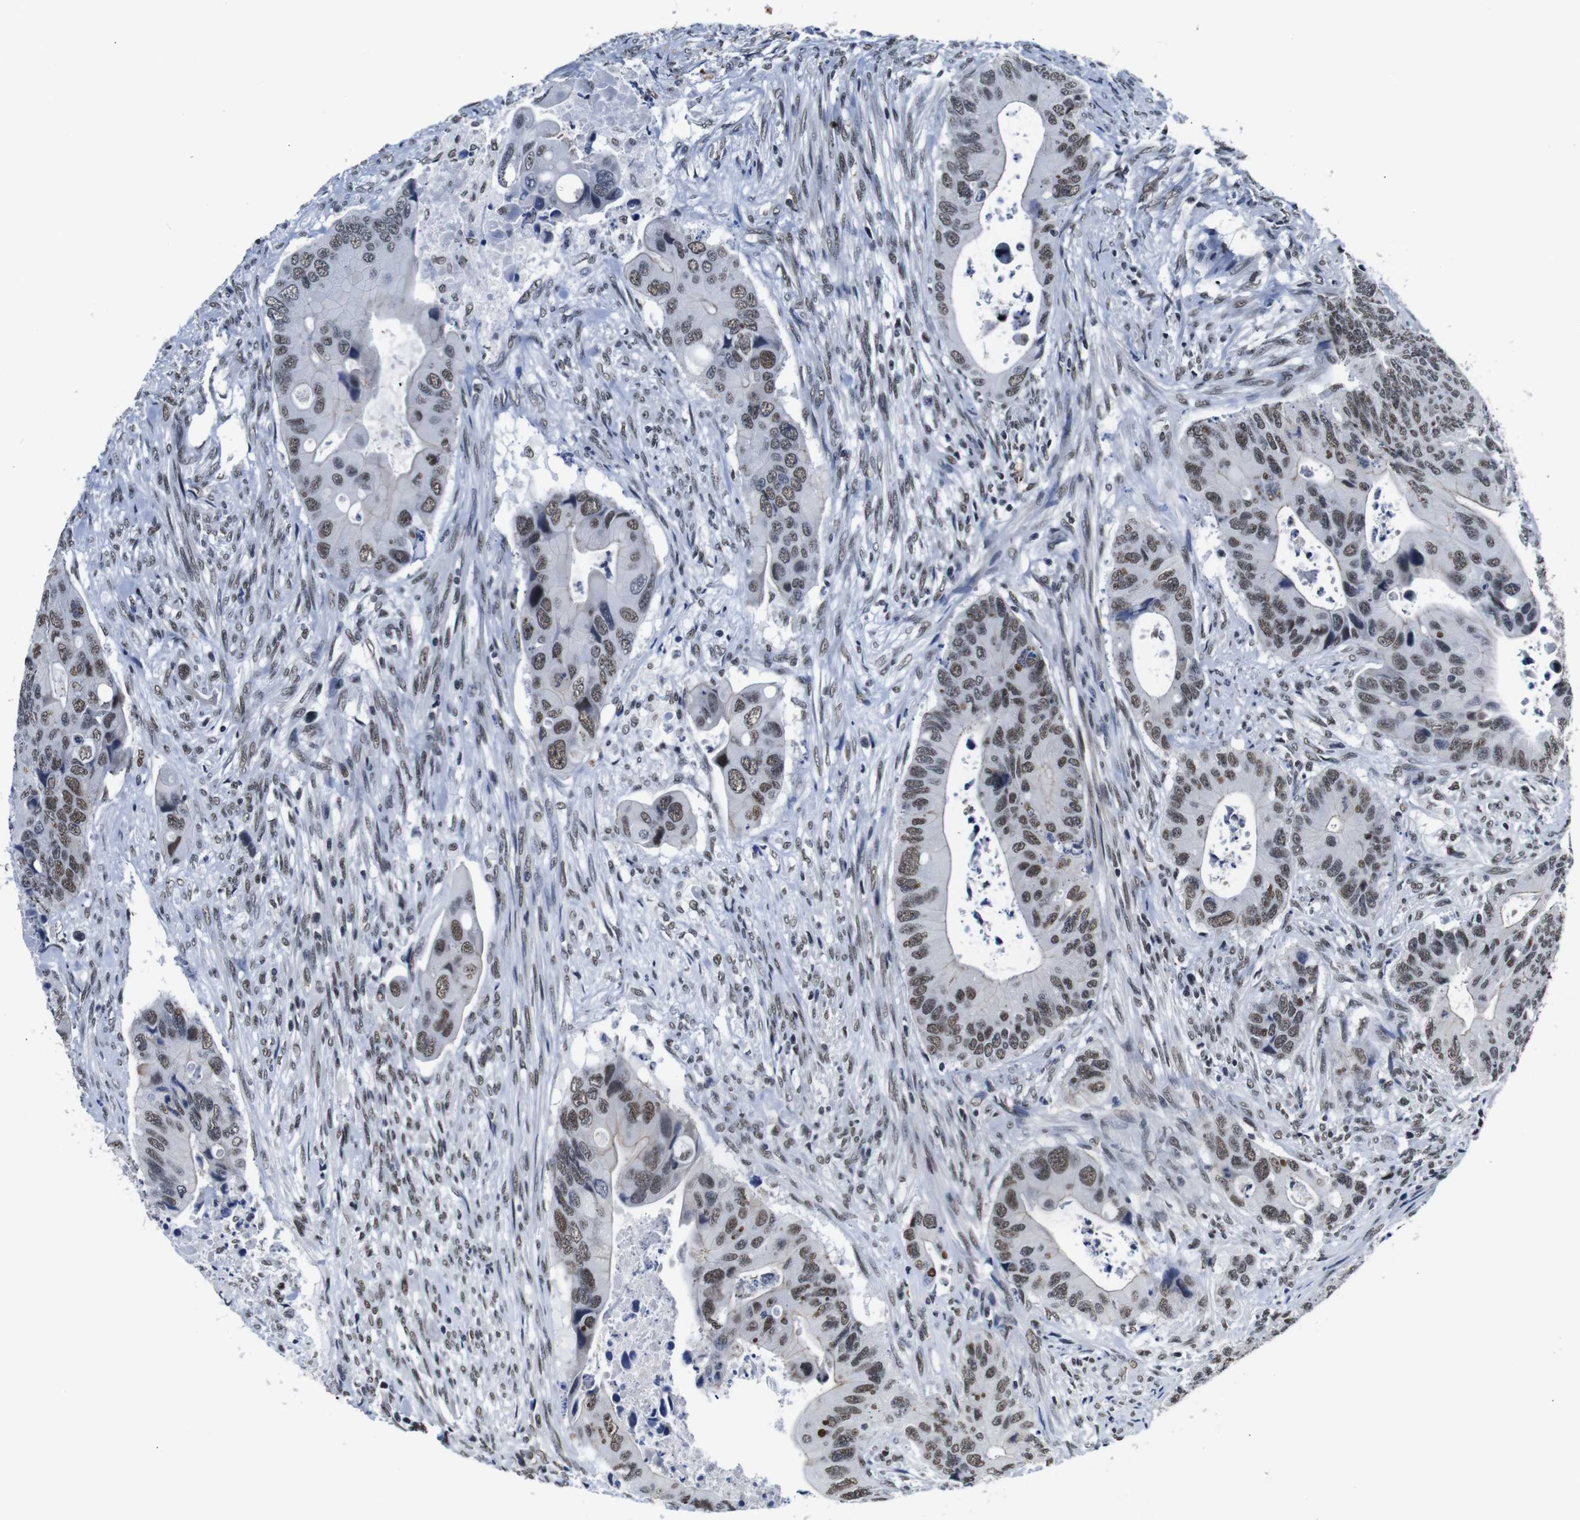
{"staining": {"intensity": "moderate", "quantity": ">75%", "location": "nuclear"}, "tissue": "colorectal cancer", "cell_type": "Tumor cells", "image_type": "cancer", "snomed": [{"axis": "morphology", "description": "Adenocarcinoma, NOS"}, {"axis": "topography", "description": "Rectum"}], "caption": "Tumor cells reveal medium levels of moderate nuclear expression in about >75% of cells in colorectal adenocarcinoma. (brown staining indicates protein expression, while blue staining denotes nuclei).", "gene": "ILDR2", "patient": {"sex": "female", "age": 57}}